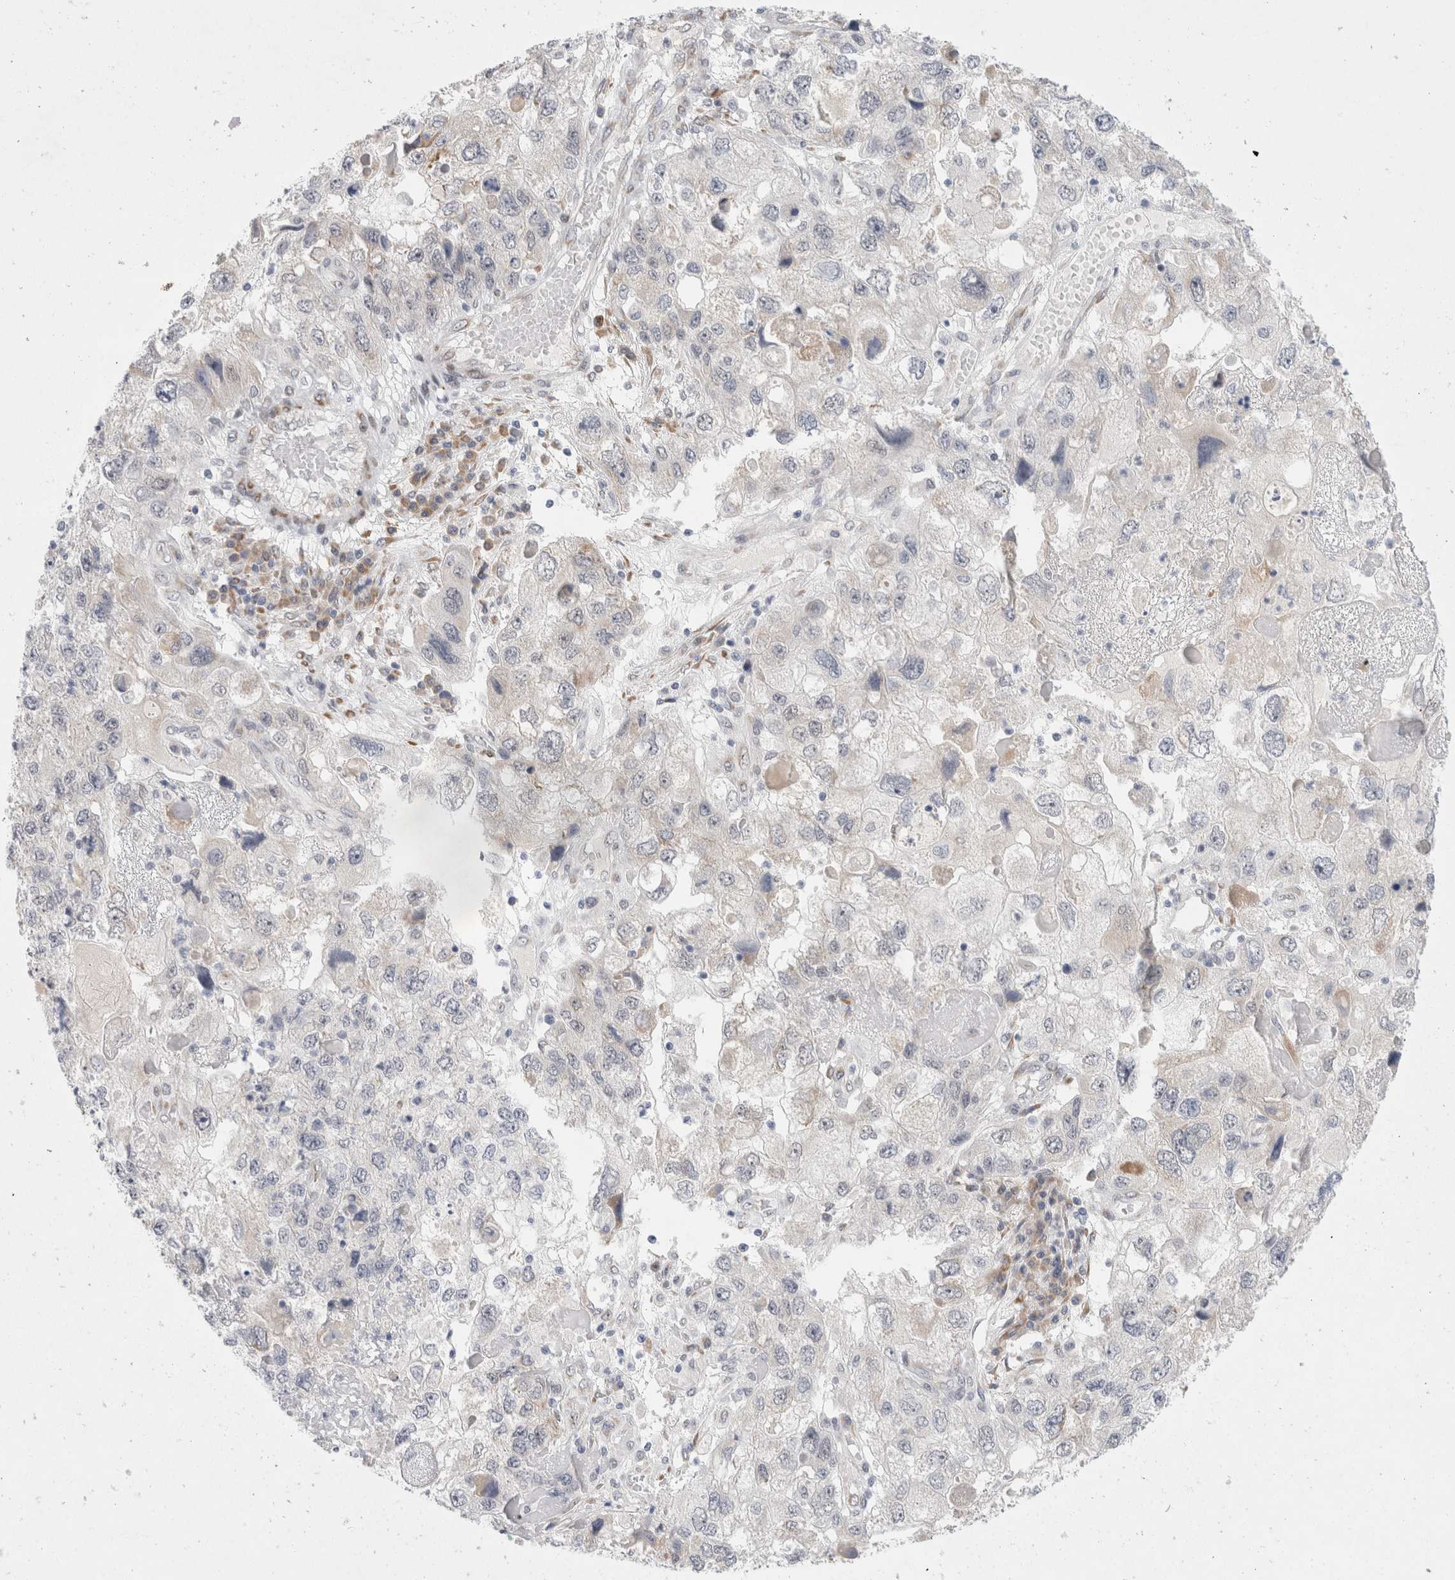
{"staining": {"intensity": "negative", "quantity": "none", "location": "none"}, "tissue": "endometrial cancer", "cell_type": "Tumor cells", "image_type": "cancer", "snomed": [{"axis": "morphology", "description": "Adenocarcinoma, NOS"}, {"axis": "topography", "description": "Endometrium"}], "caption": "A high-resolution image shows IHC staining of endometrial adenocarcinoma, which demonstrates no significant expression in tumor cells.", "gene": "TRMT1L", "patient": {"sex": "female", "age": 49}}